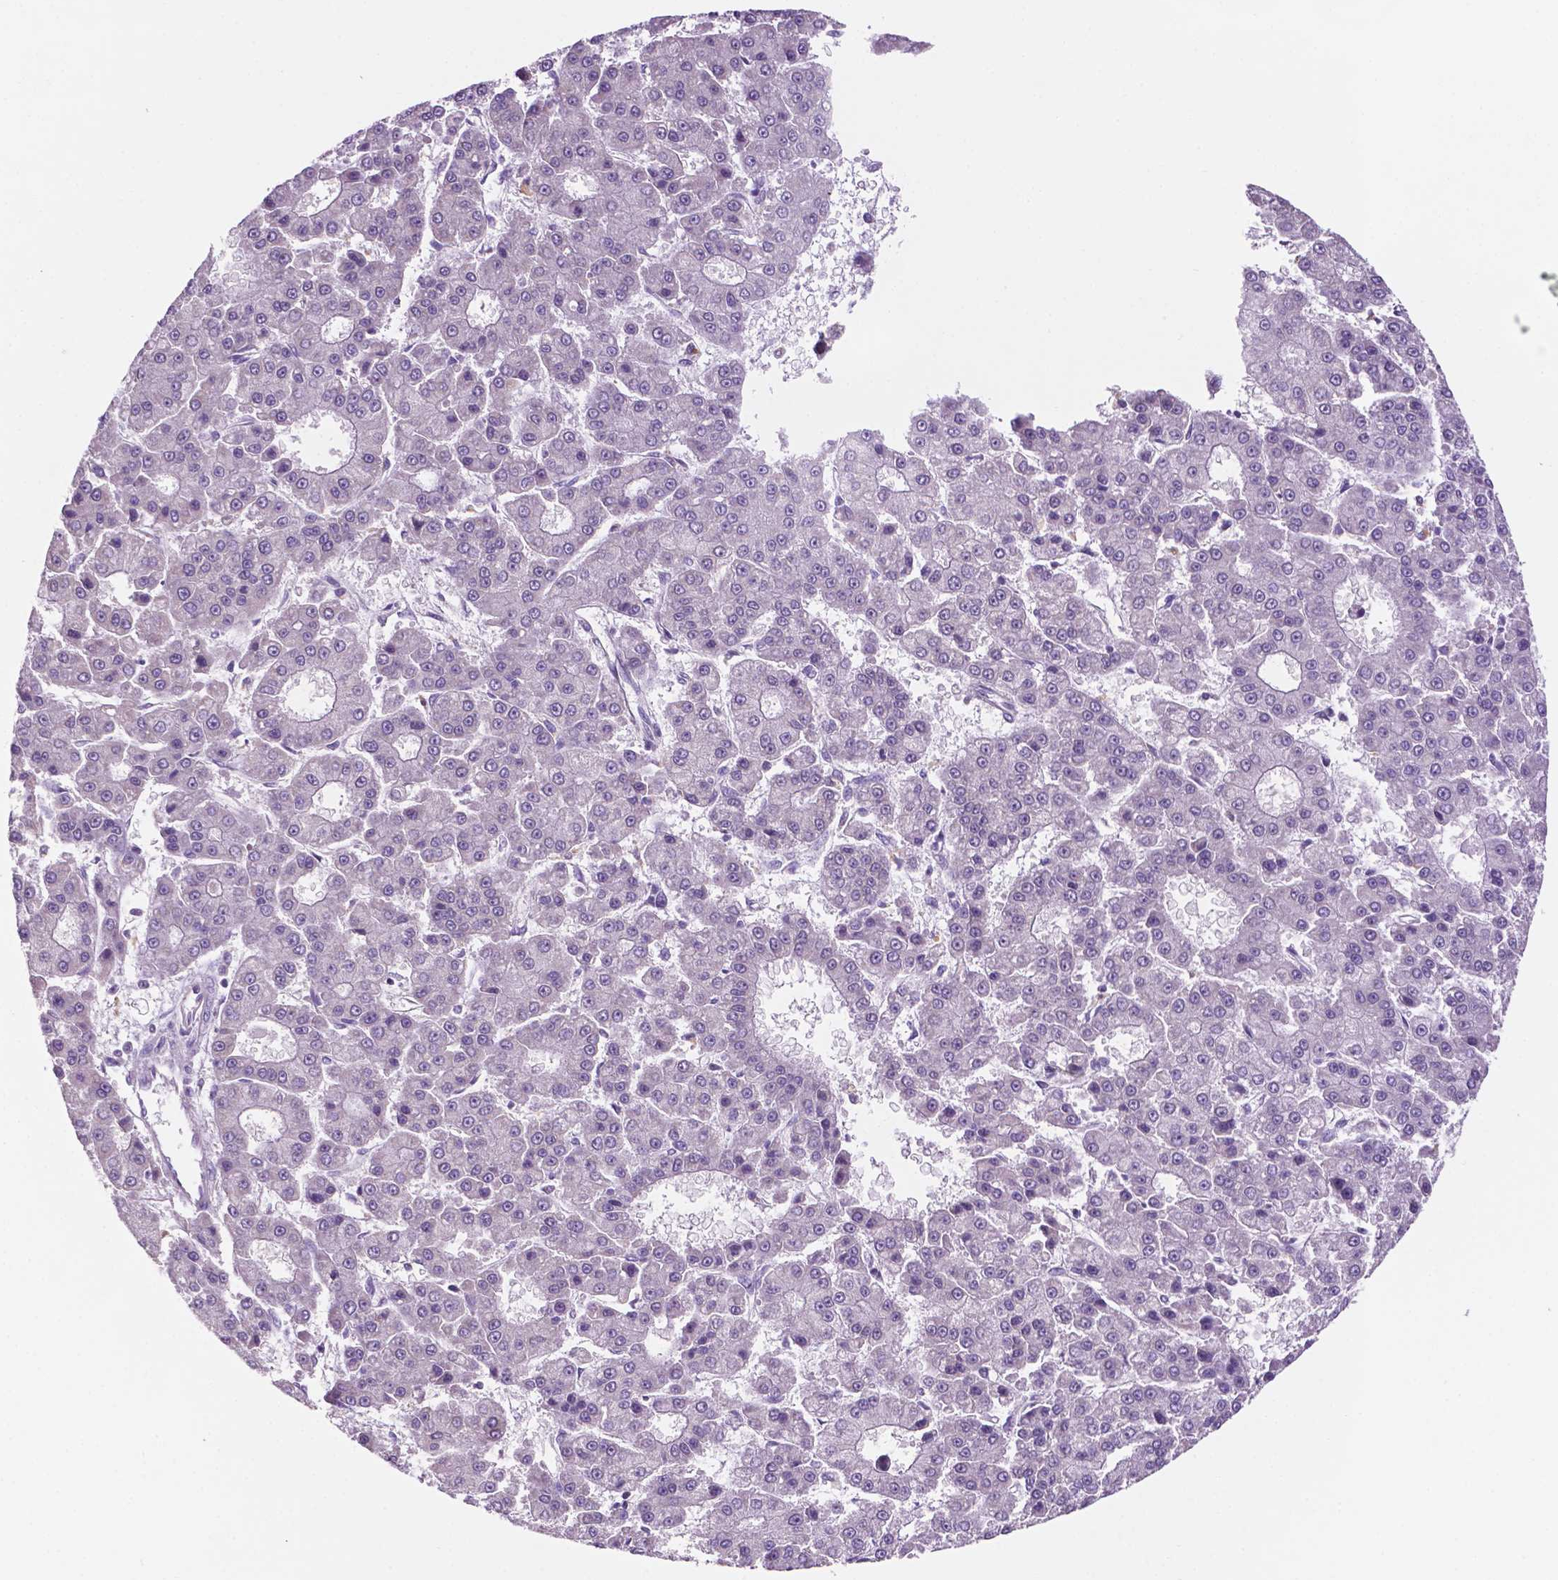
{"staining": {"intensity": "negative", "quantity": "none", "location": "none"}, "tissue": "liver cancer", "cell_type": "Tumor cells", "image_type": "cancer", "snomed": [{"axis": "morphology", "description": "Carcinoma, Hepatocellular, NOS"}, {"axis": "topography", "description": "Liver"}], "caption": "Tumor cells are negative for protein expression in human liver hepatocellular carcinoma.", "gene": "FAM50B", "patient": {"sex": "male", "age": 70}}